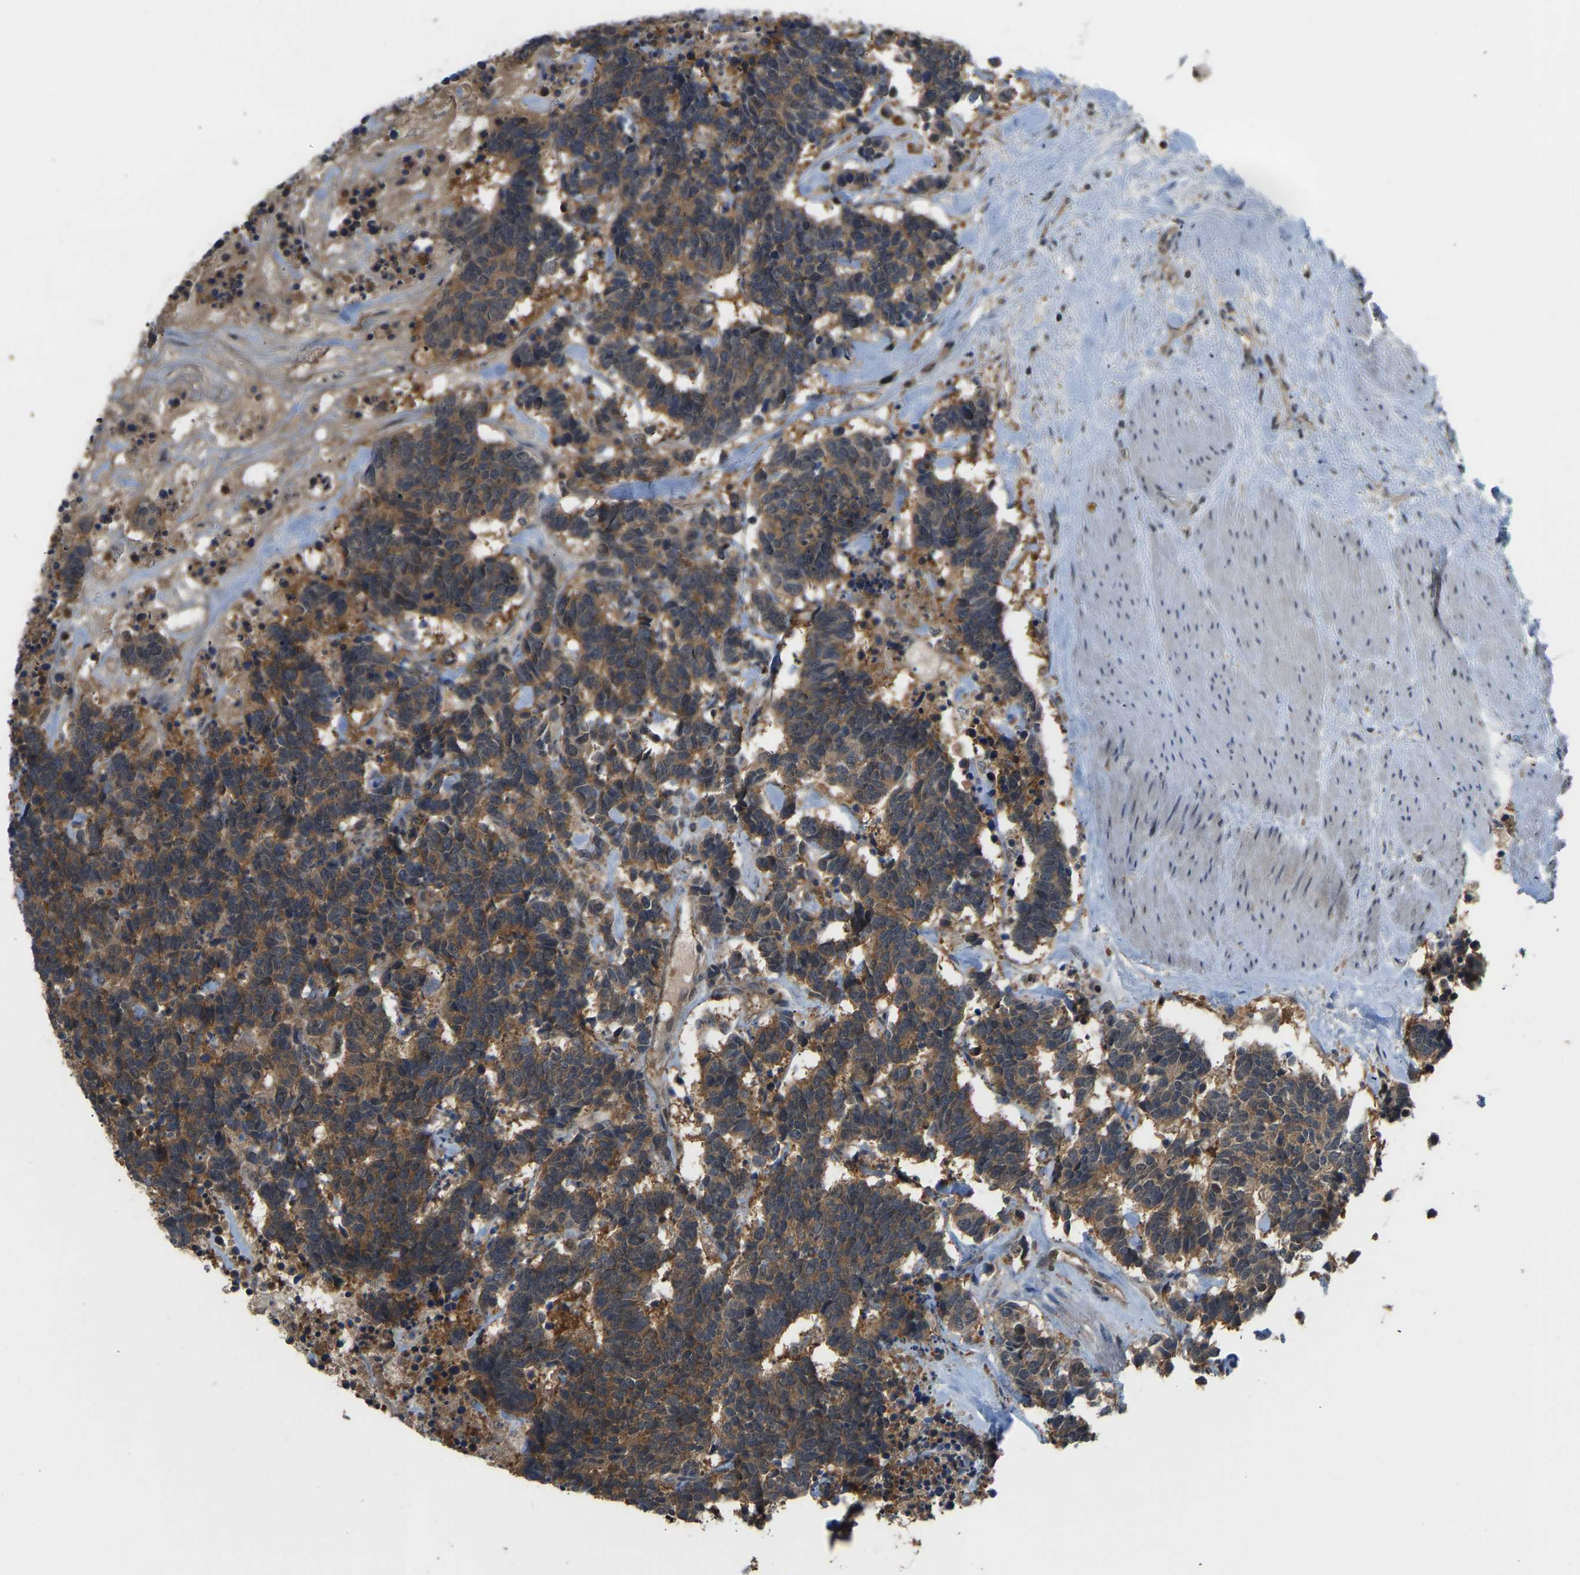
{"staining": {"intensity": "moderate", "quantity": ">75%", "location": "cytoplasmic/membranous"}, "tissue": "carcinoid", "cell_type": "Tumor cells", "image_type": "cancer", "snomed": [{"axis": "morphology", "description": "Carcinoma, NOS"}, {"axis": "morphology", "description": "Carcinoid, malignant, NOS"}, {"axis": "topography", "description": "Urinary bladder"}], "caption": "A brown stain labels moderate cytoplasmic/membranous expression of a protein in carcinoma tumor cells. (Brightfield microscopy of DAB IHC at high magnification).", "gene": "CCT8", "patient": {"sex": "male", "age": 57}}